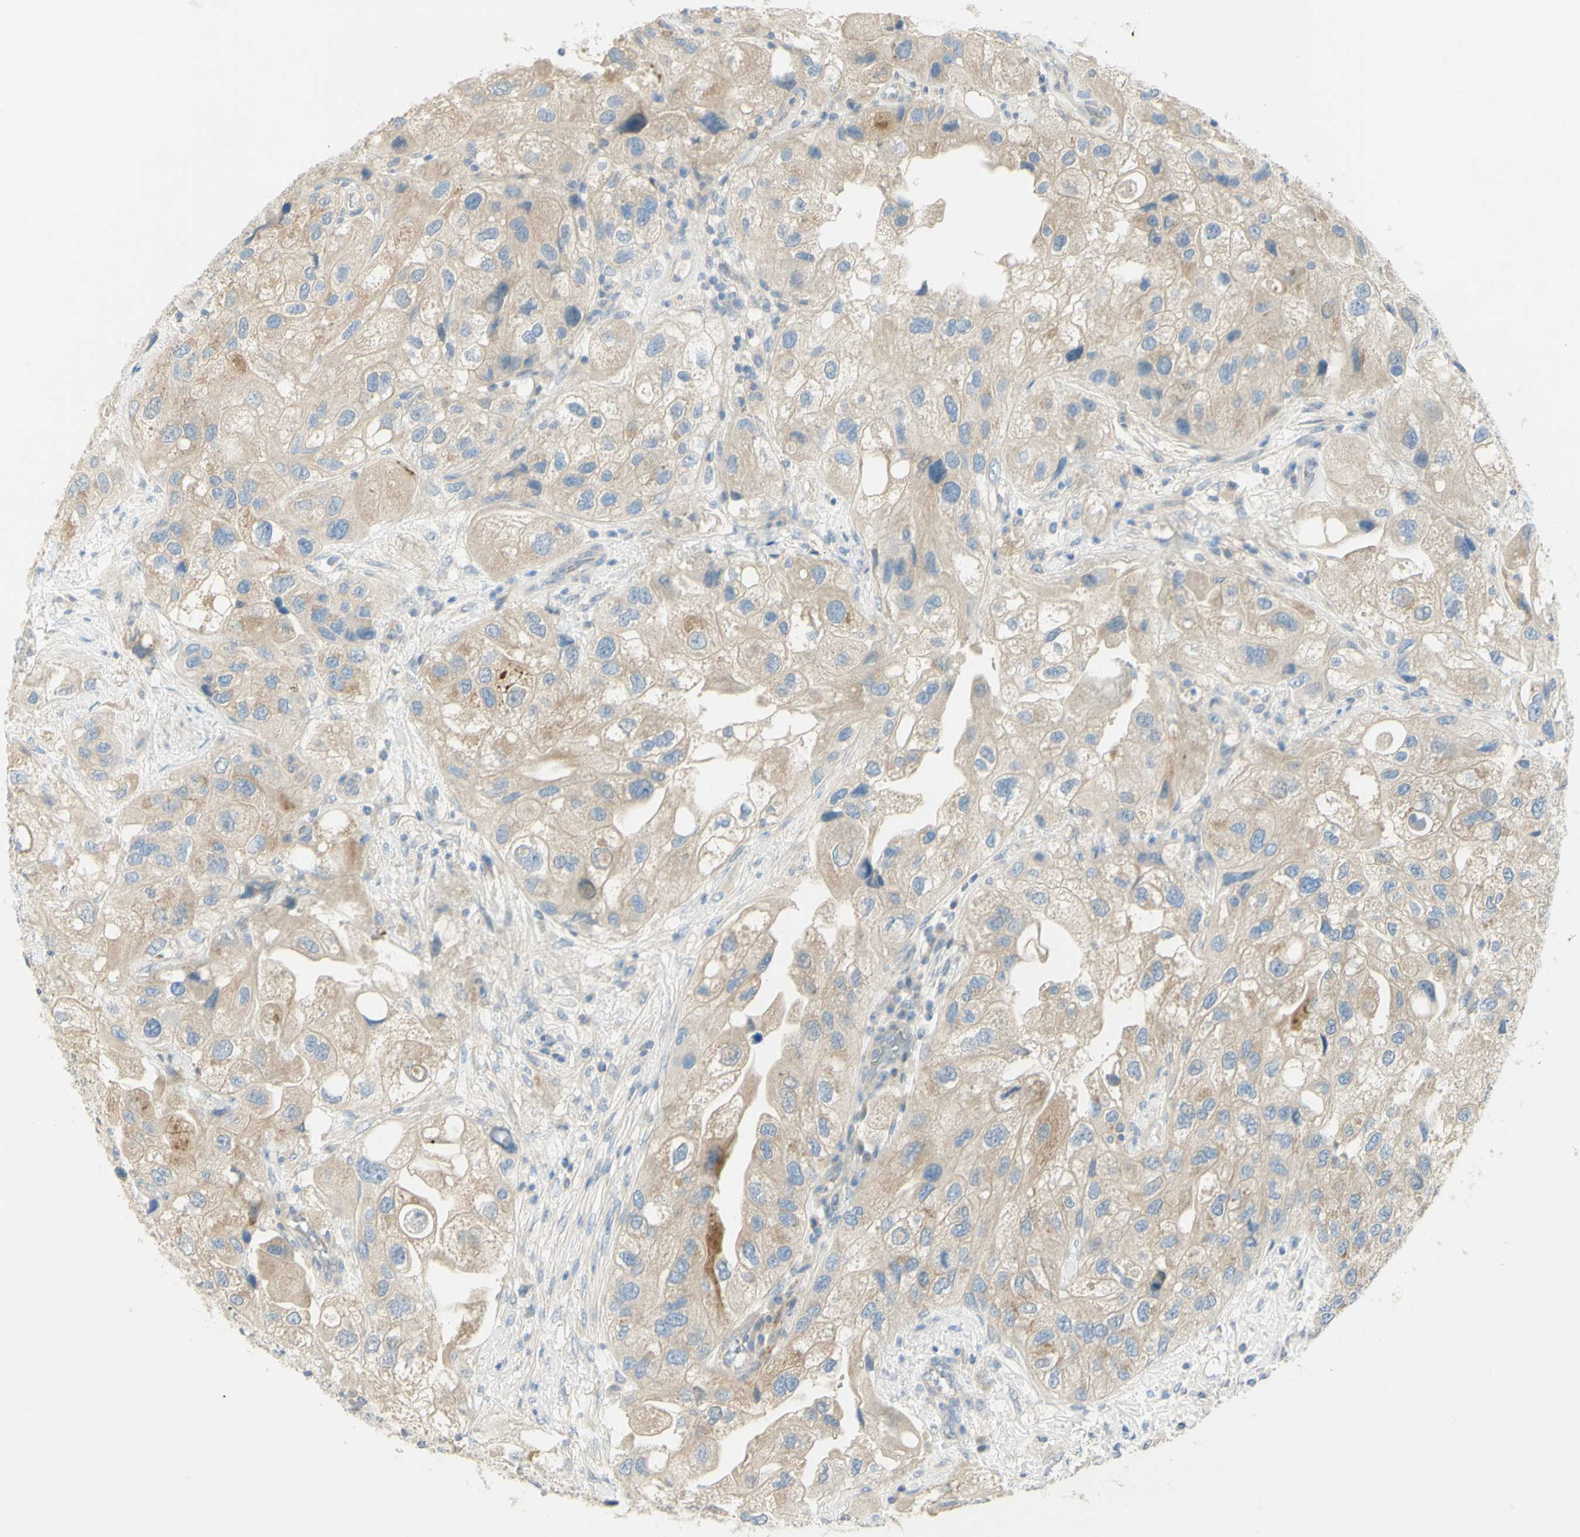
{"staining": {"intensity": "moderate", "quantity": "25%-75%", "location": "cytoplasmic/membranous"}, "tissue": "urothelial cancer", "cell_type": "Tumor cells", "image_type": "cancer", "snomed": [{"axis": "morphology", "description": "Urothelial carcinoma, High grade"}, {"axis": "topography", "description": "Urinary bladder"}], "caption": "IHC micrograph of neoplastic tissue: human high-grade urothelial carcinoma stained using immunohistochemistry shows medium levels of moderate protein expression localized specifically in the cytoplasmic/membranous of tumor cells, appearing as a cytoplasmic/membranous brown color.", "gene": "GCNT3", "patient": {"sex": "female", "age": 64}}